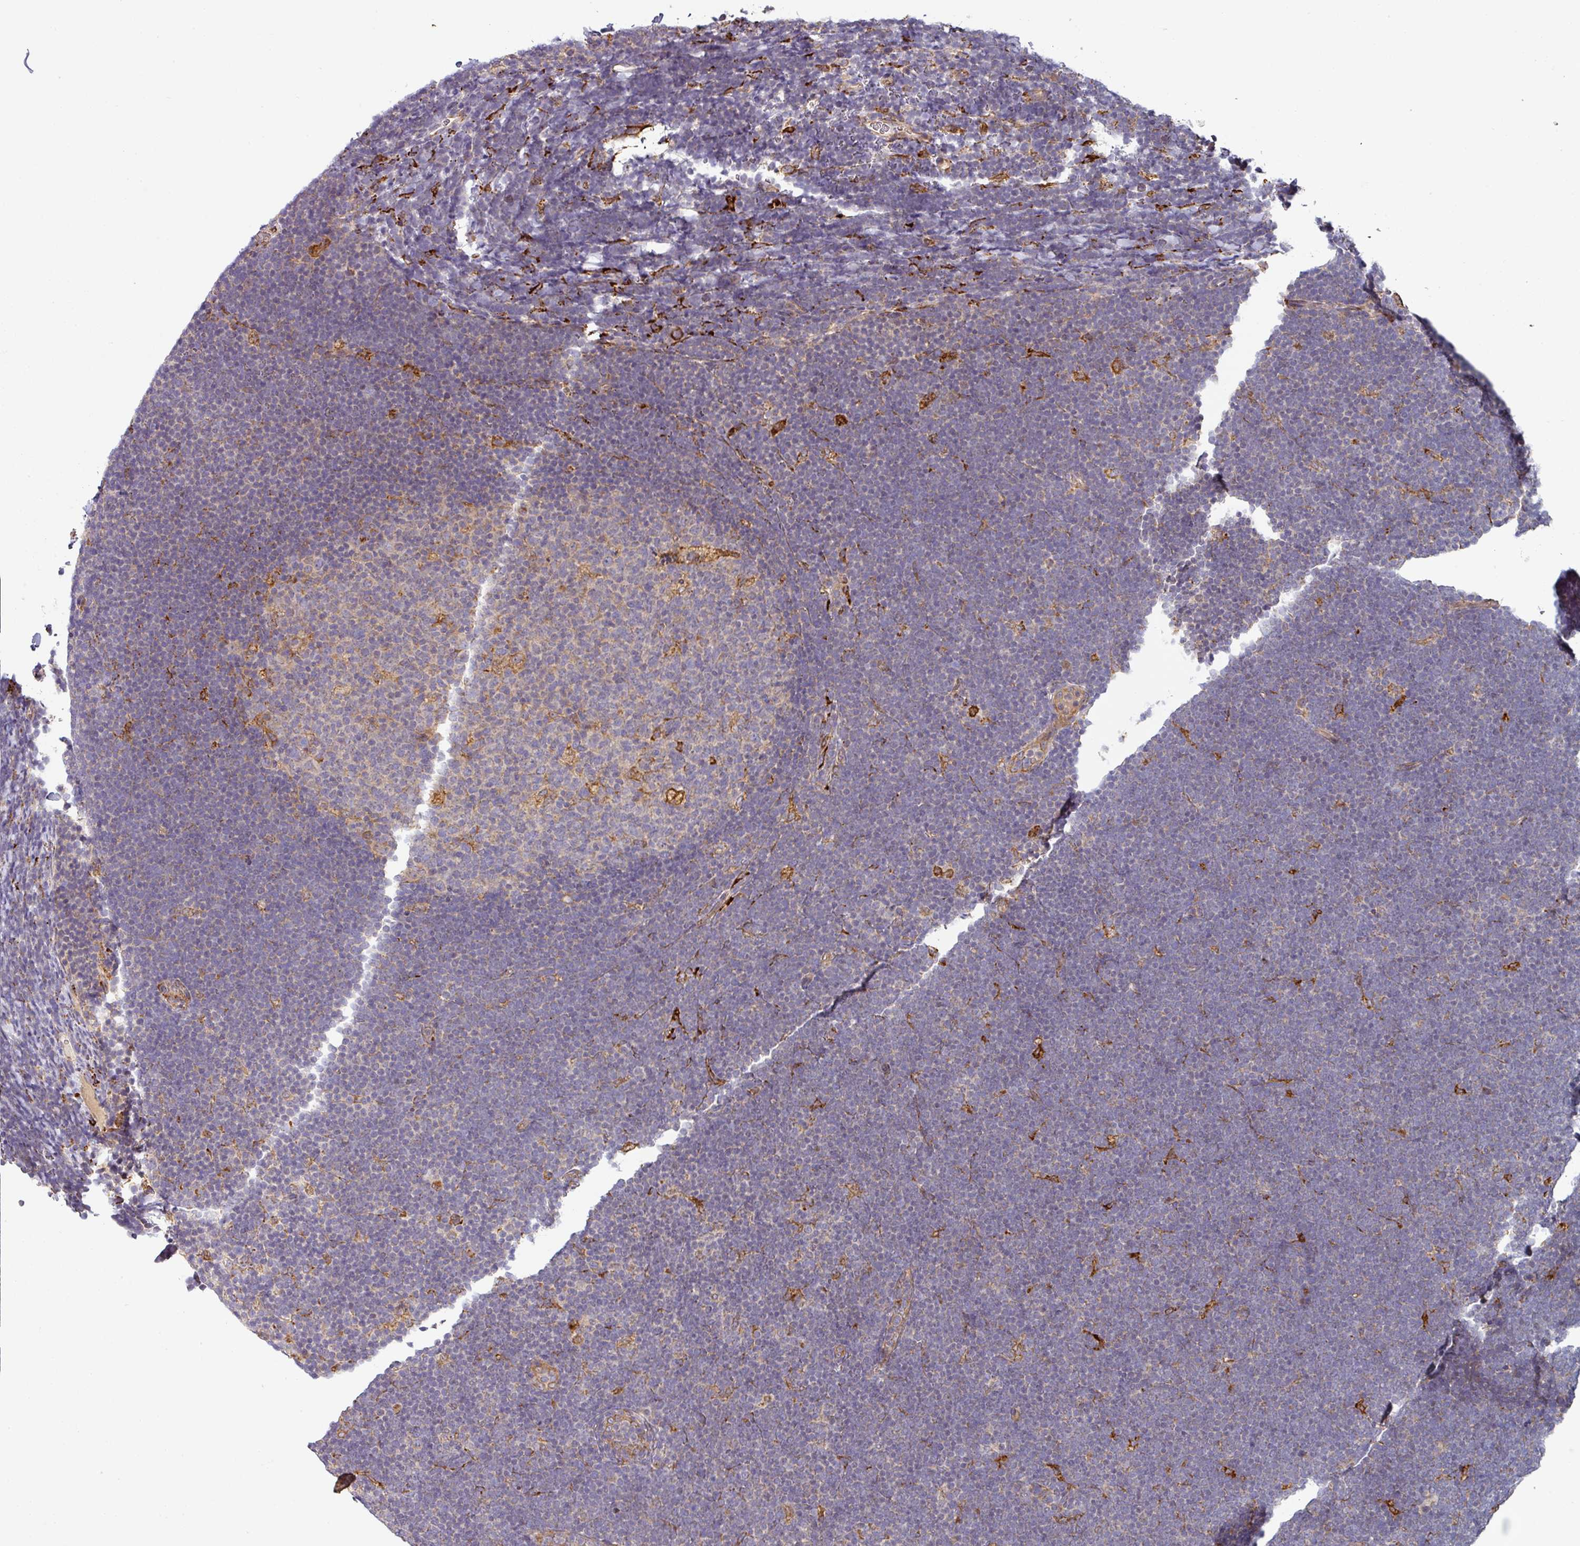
{"staining": {"intensity": "negative", "quantity": "none", "location": "none"}, "tissue": "lymphoma", "cell_type": "Tumor cells", "image_type": "cancer", "snomed": [{"axis": "morphology", "description": "Malignant lymphoma, non-Hodgkin's type, High grade"}, {"axis": "topography", "description": "Lymph node"}], "caption": "Photomicrograph shows no significant protein staining in tumor cells of lymphoma. (Immunohistochemistry (ihc), brightfield microscopy, high magnification).", "gene": "ZNF268", "patient": {"sex": "male", "age": 13}}